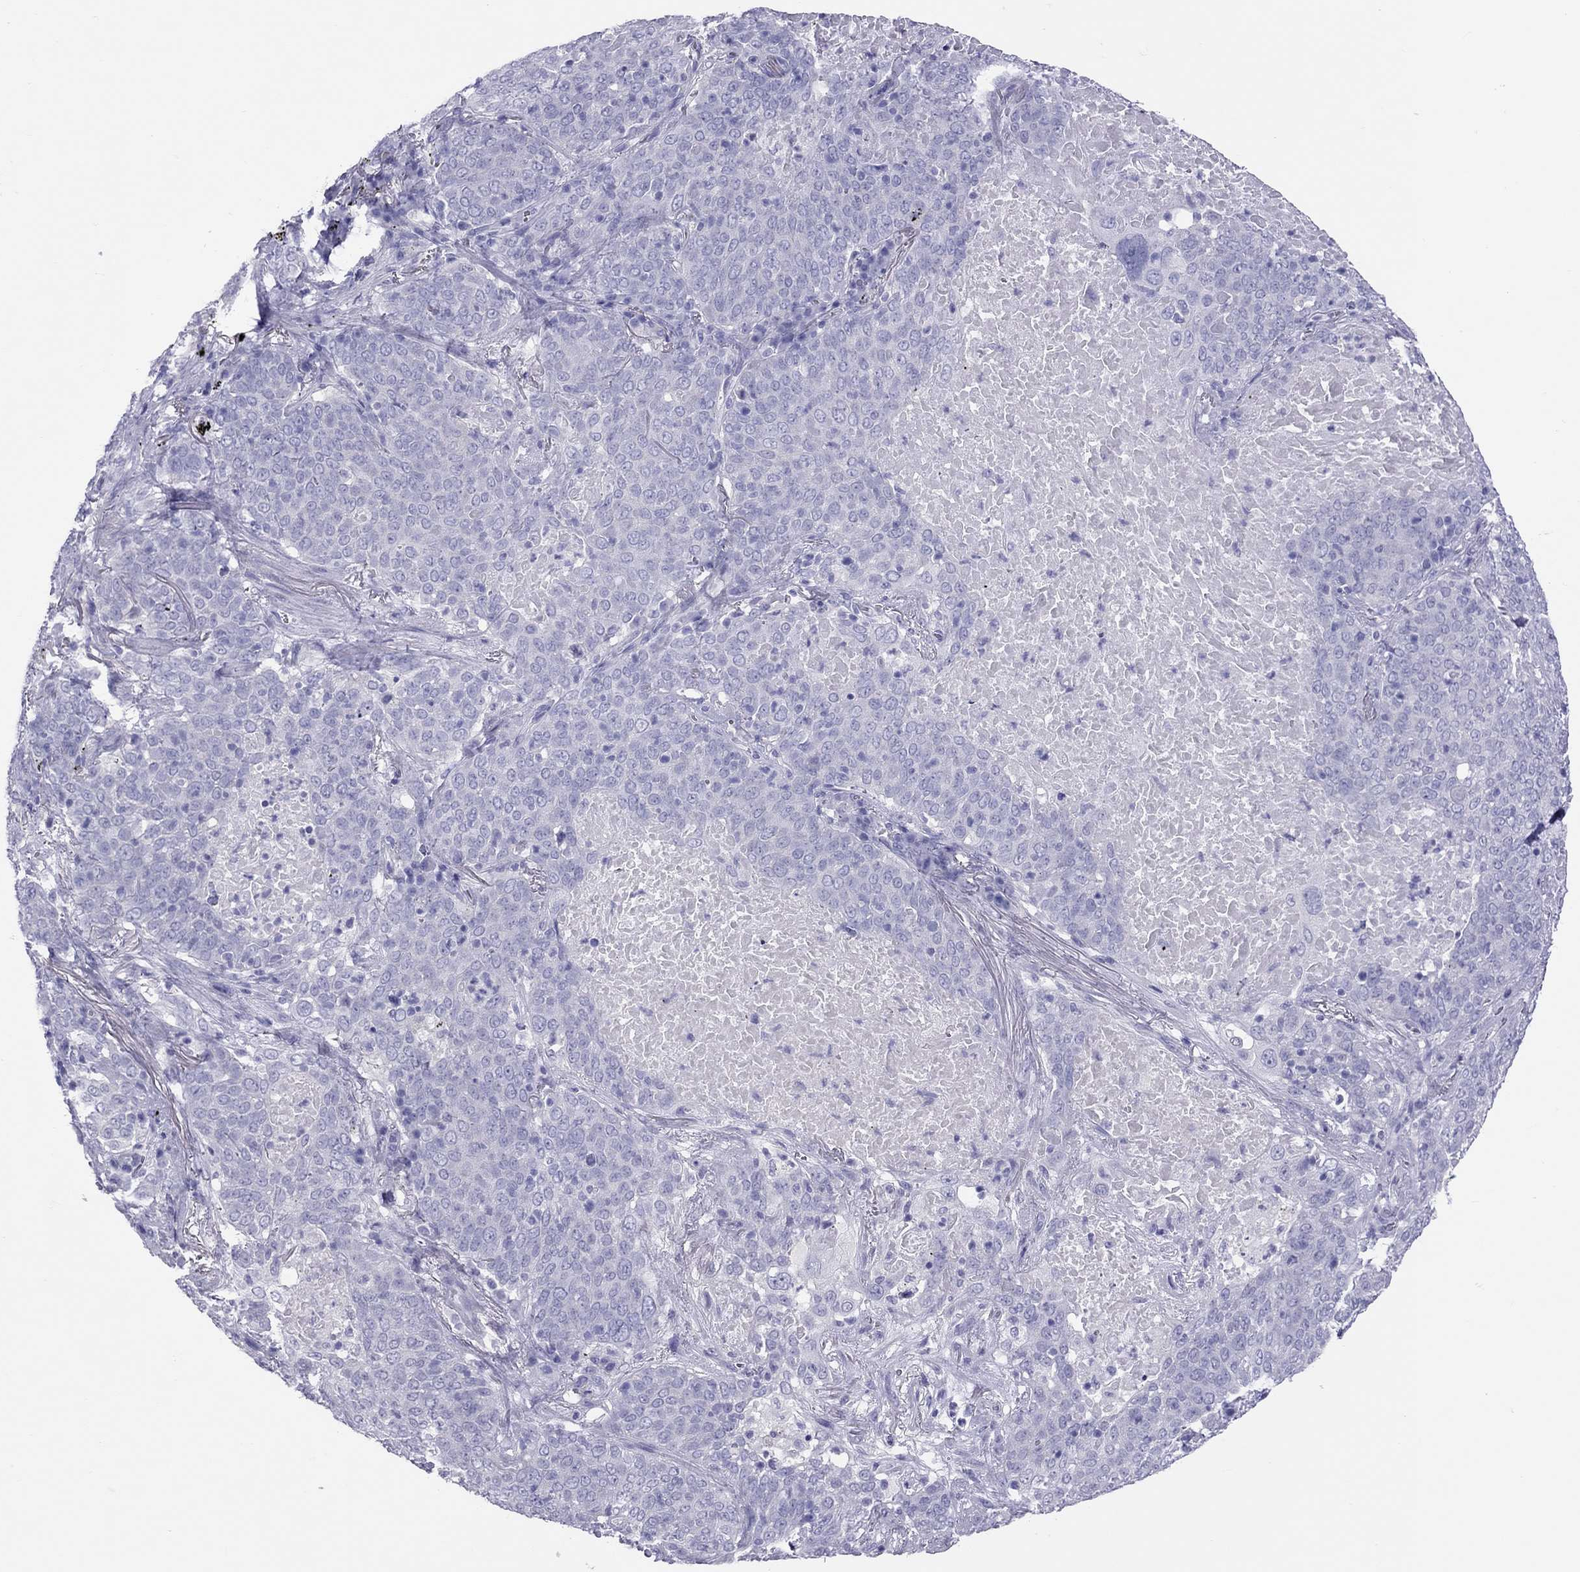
{"staining": {"intensity": "negative", "quantity": "none", "location": "none"}, "tissue": "lung cancer", "cell_type": "Tumor cells", "image_type": "cancer", "snomed": [{"axis": "morphology", "description": "Squamous cell carcinoma, NOS"}, {"axis": "topography", "description": "Lung"}], "caption": "Lung cancer (squamous cell carcinoma) was stained to show a protein in brown. There is no significant expression in tumor cells.", "gene": "PSMB11", "patient": {"sex": "male", "age": 82}}